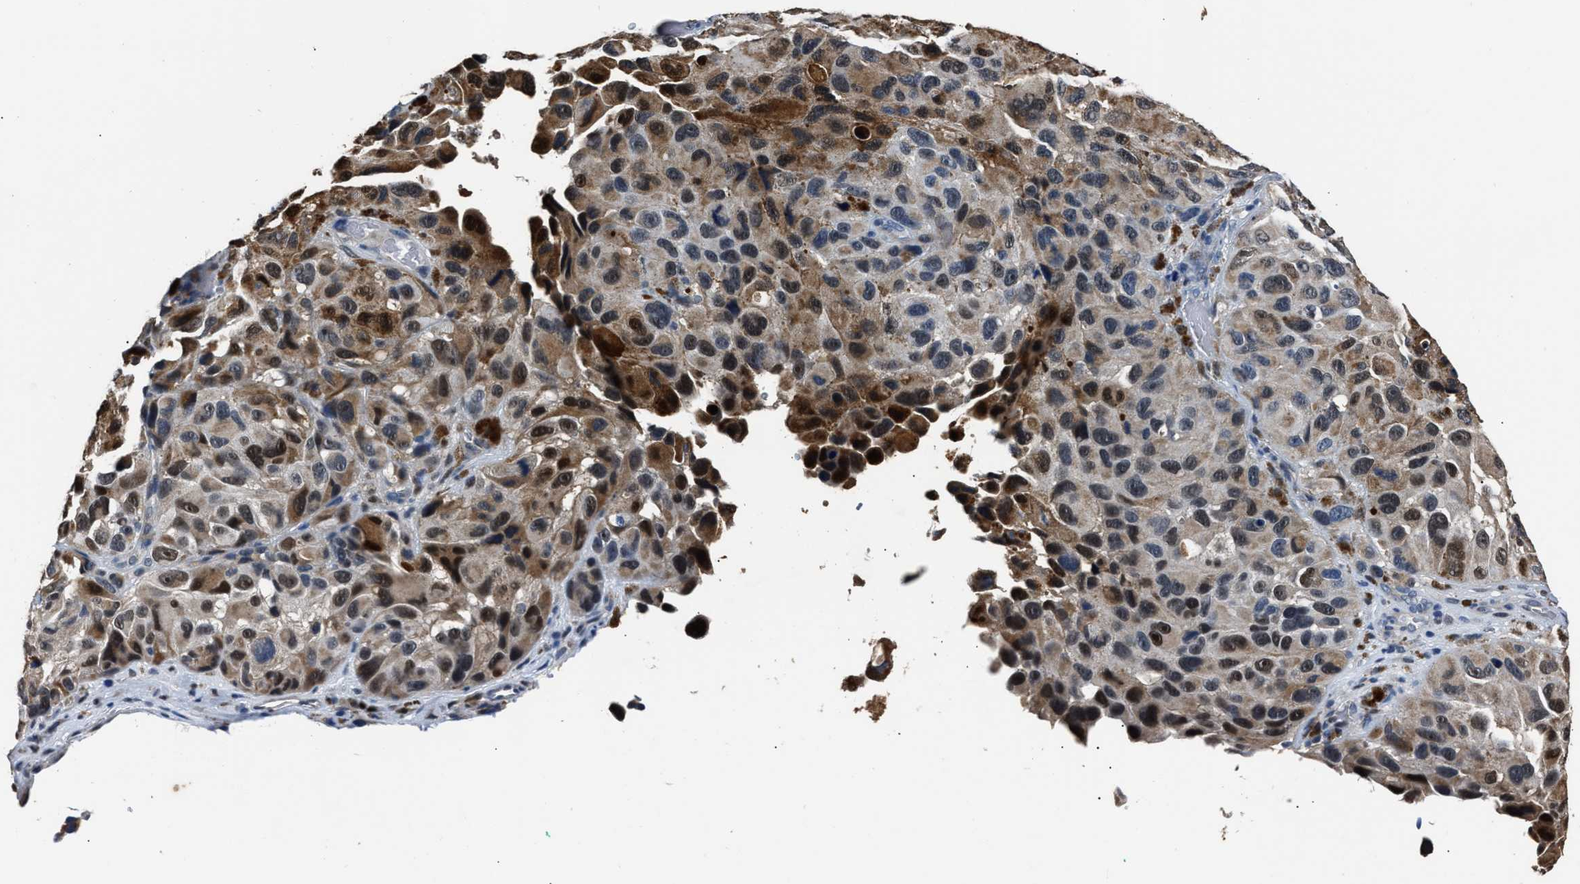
{"staining": {"intensity": "moderate", "quantity": "25%-75%", "location": "cytoplasmic/membranous,nuclear"}, "tissue": "melanoma", "cell_type": "Tumor cells", "image_type": "cancer", "snomed": [{"axis": "morphology", "description": "Malignant melanoma, NOS"}, {"axis": "topography", "description": "Skin"}], "caption": "IHC photomicrograph of human melanoma stained for a protein (brown), which displays medium levels of moderate cytoplasmic/membranous and nuclear staining in approximately 25%-75% of tumor cells.", "gene": "NSUN5", "patient": {"sex": "female", "age": 73}}